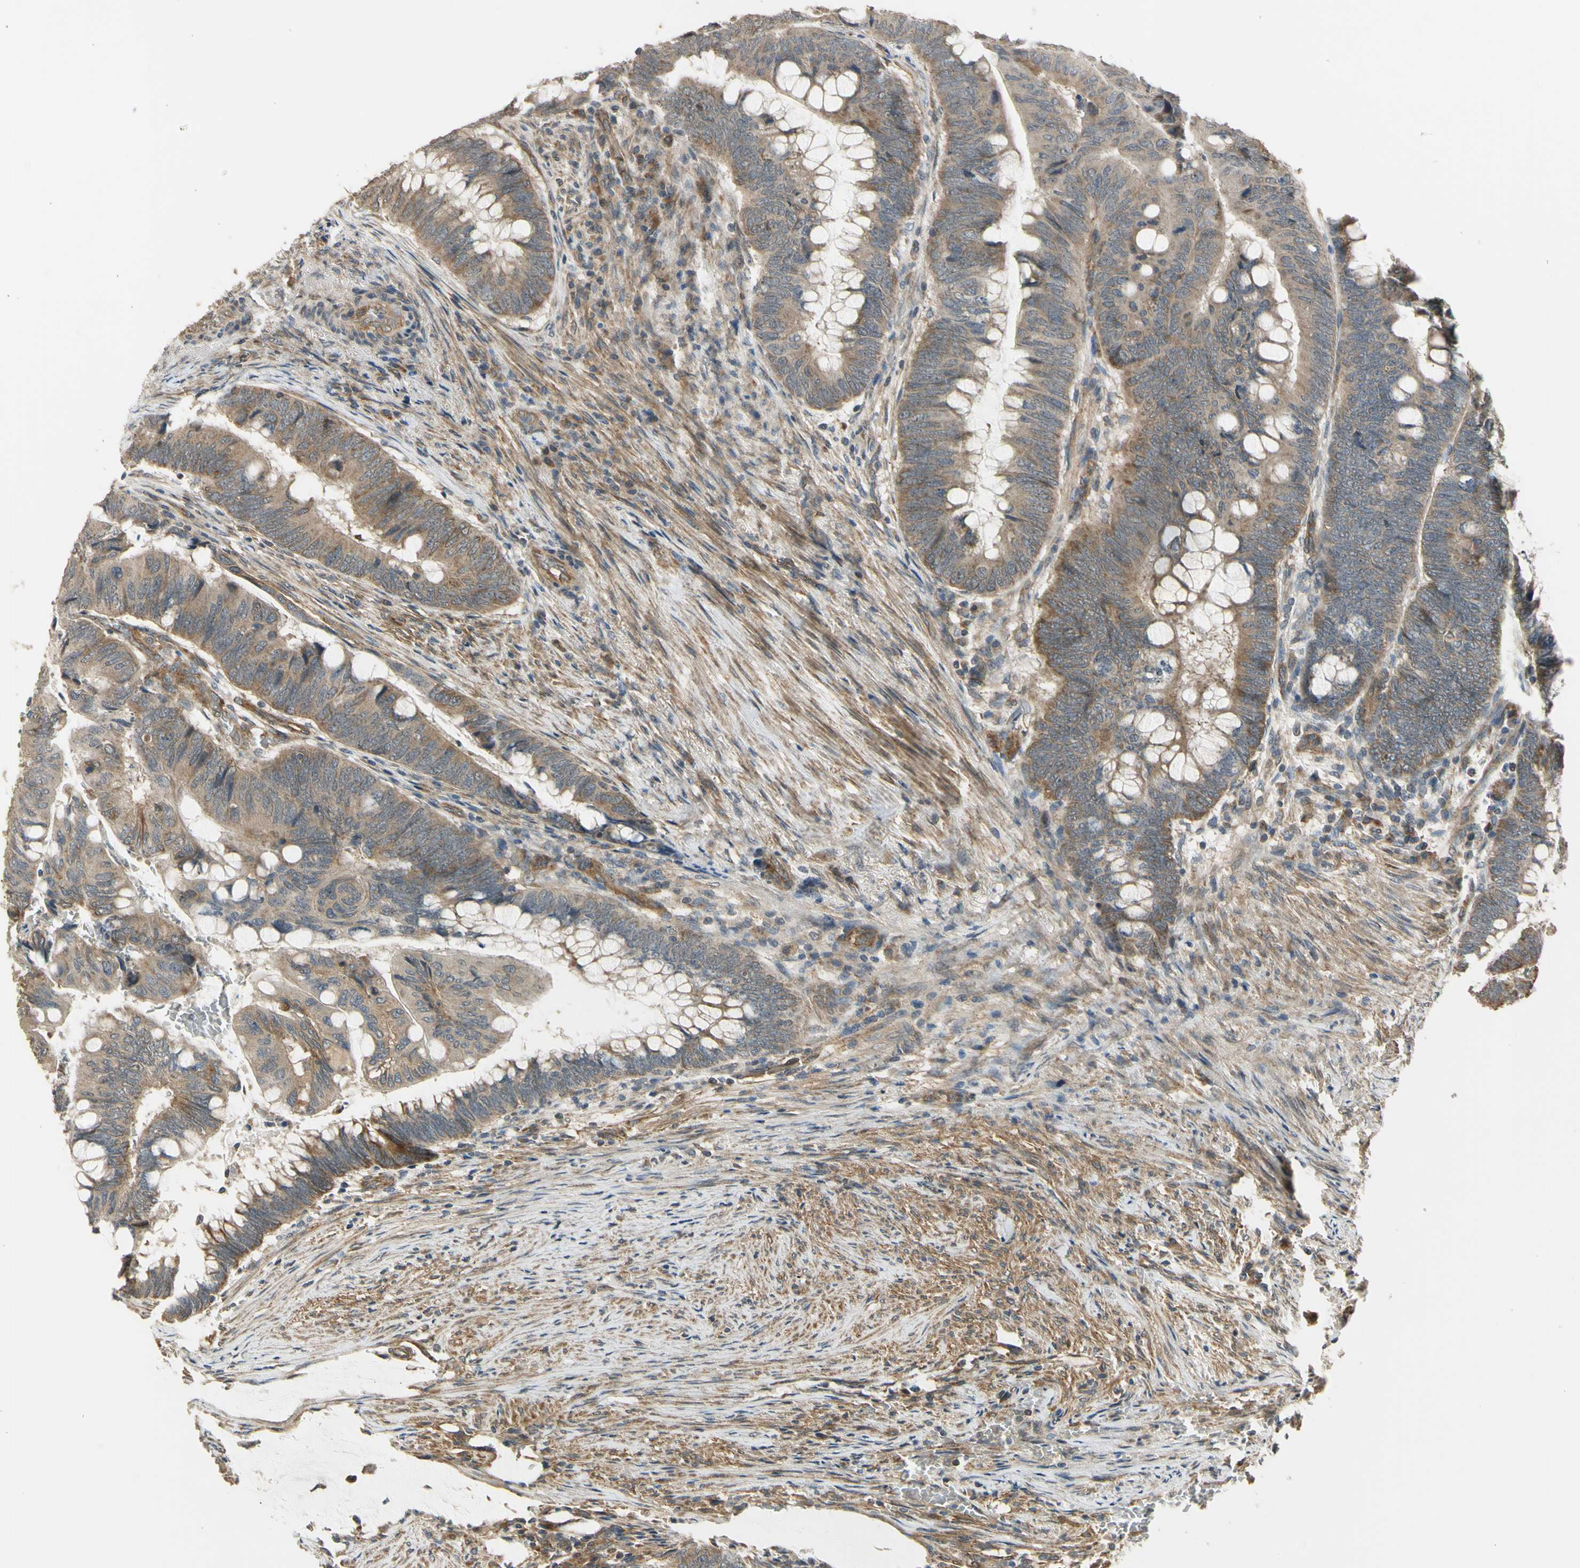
{"staining": {"intensity": "moderate", "quantity": ">75%", "location": "cytoplasmic/membranous"}, "tissue": "colorectal cancer", "cell_type": "Tumor cells", "image_type": "cancer", "snomed": [{"axis": "morphology", "description": "Normal tissue, NOS"}, {"axis": "morphology", "description": "Adenocarcinoma, NOS"}, {"axis": "topography", "description": "Rectum"}, {"axis": "topography", "description": "Peripheral nerve tissue"}], "caption": "This is an image of immunohistochemistry staining of adenocarcinoma (colorectal), which shows moderate staining in the cytoplasmic/membranous of tumor cells.", "gene": "EFNB2", "patient": {"sex": "male", "age": 92}}